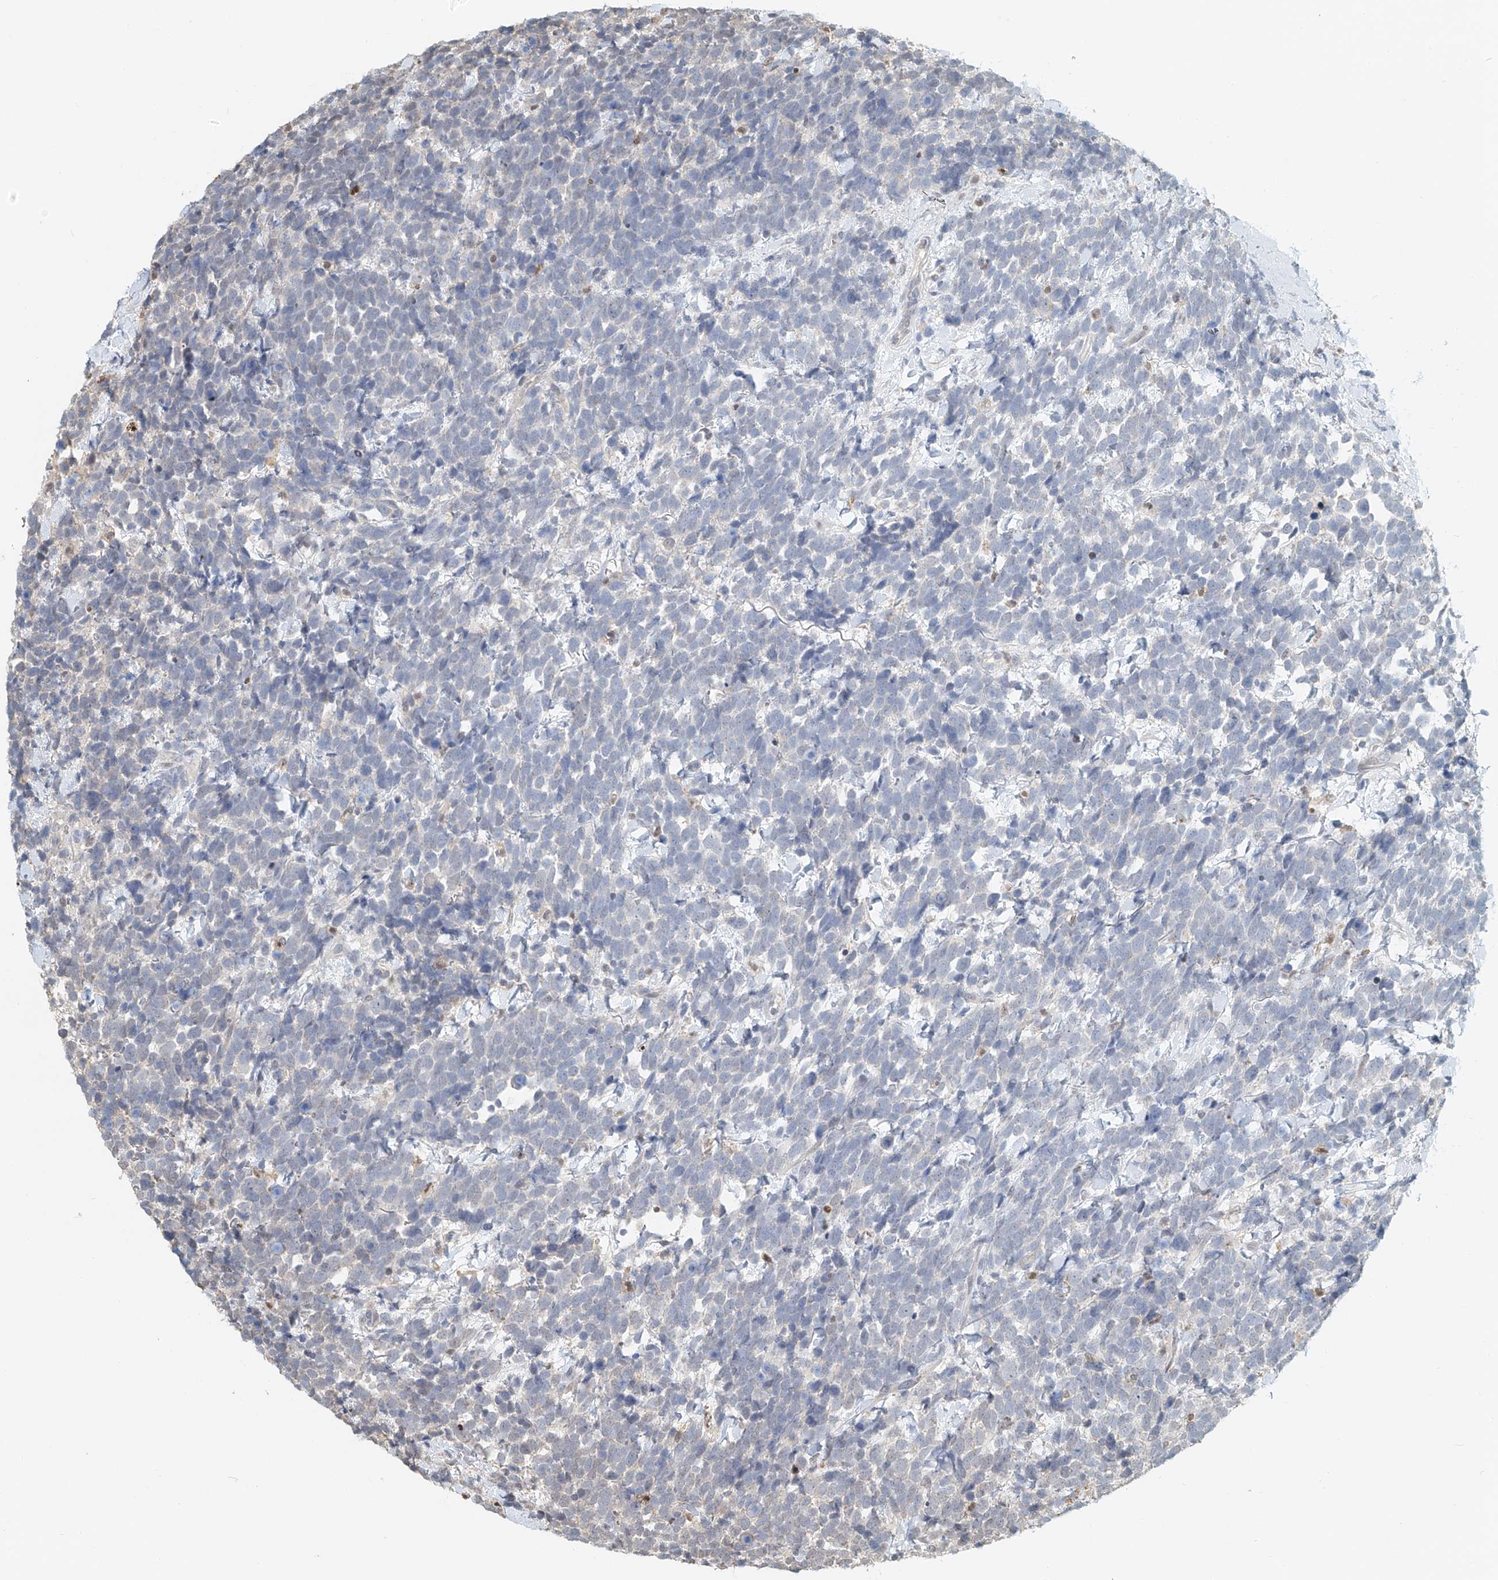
{"staining": {"intensity": "negative", "quantity": "none", "location": "none"}, "tissue": "urothelial cancer", "cell_type": "Tumor cells", "image_type": "cancer", "snomed": [{"axis": "morphology", "description": "Urothelial carcinoma, High grade"}, {"axis": "topography", "description": "Urinary bladder"}], "caption": "Urothelial carcinoma (high-grade) was stained to show a protein in brown. There is no significant positivity in tumor cells.", "gene": "RMND1", "patient": {"sex": "female", "age": 82}}